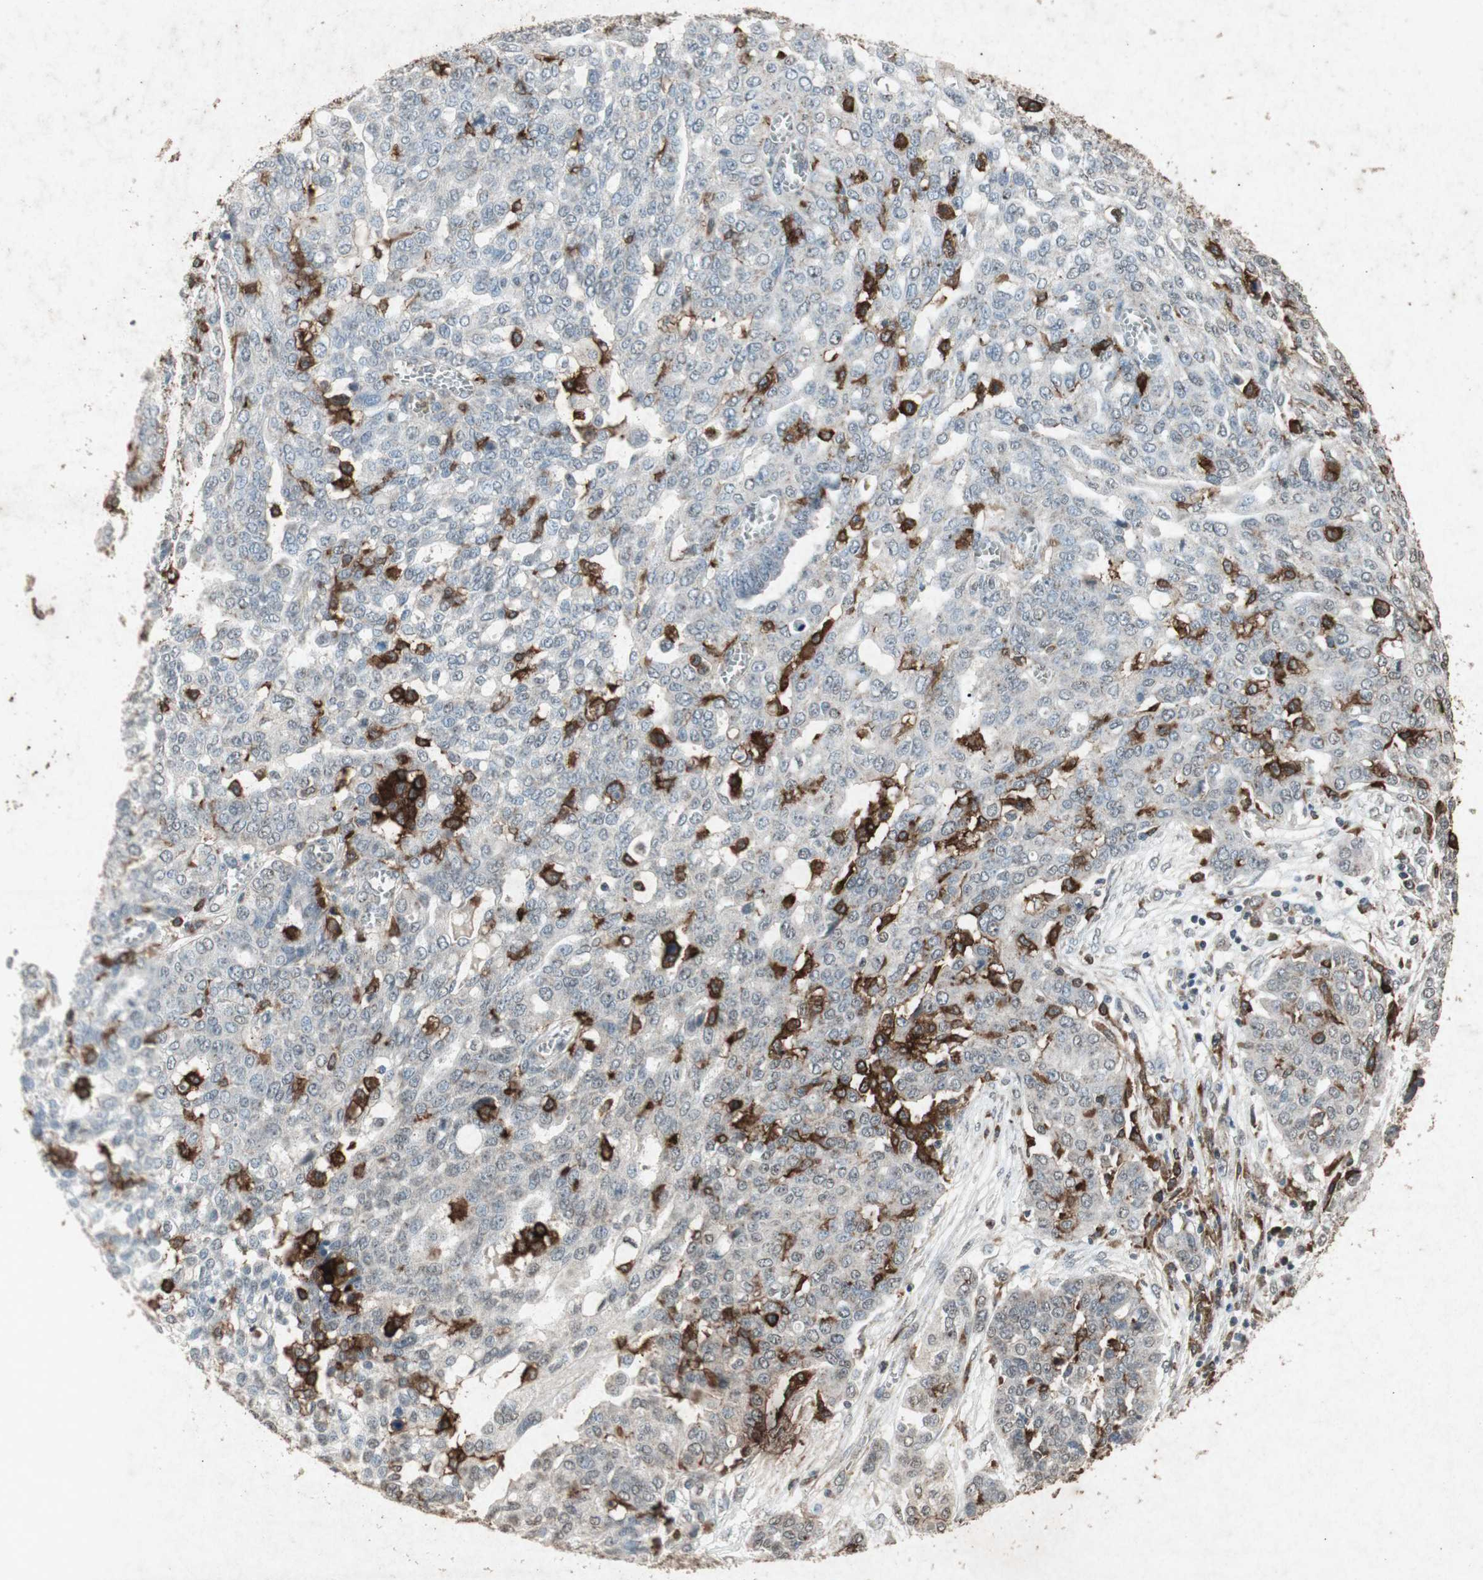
{"staining": {"intensity": "negative", "quantity": "none", "location": "none"}, "tissue": "ovarian cancer", "cell_type": "Tumor cells", "image_type": "cancer", "snomed": [{"axis": "morphology", "description": "Cystadenocarcinoma, serous, NOS"}, {"axis": "topography", "description": "Soft tissue"}, {"axis": "topography", "description": "Ovary"}], "caption": "Serous cystadenocarcinoma (ovarian) stained for a protein using immunohistochemistry demonstrates no staining tumor cells.", "gene": "TYROBP", "patient": {"sex": "female", "age": 57}}